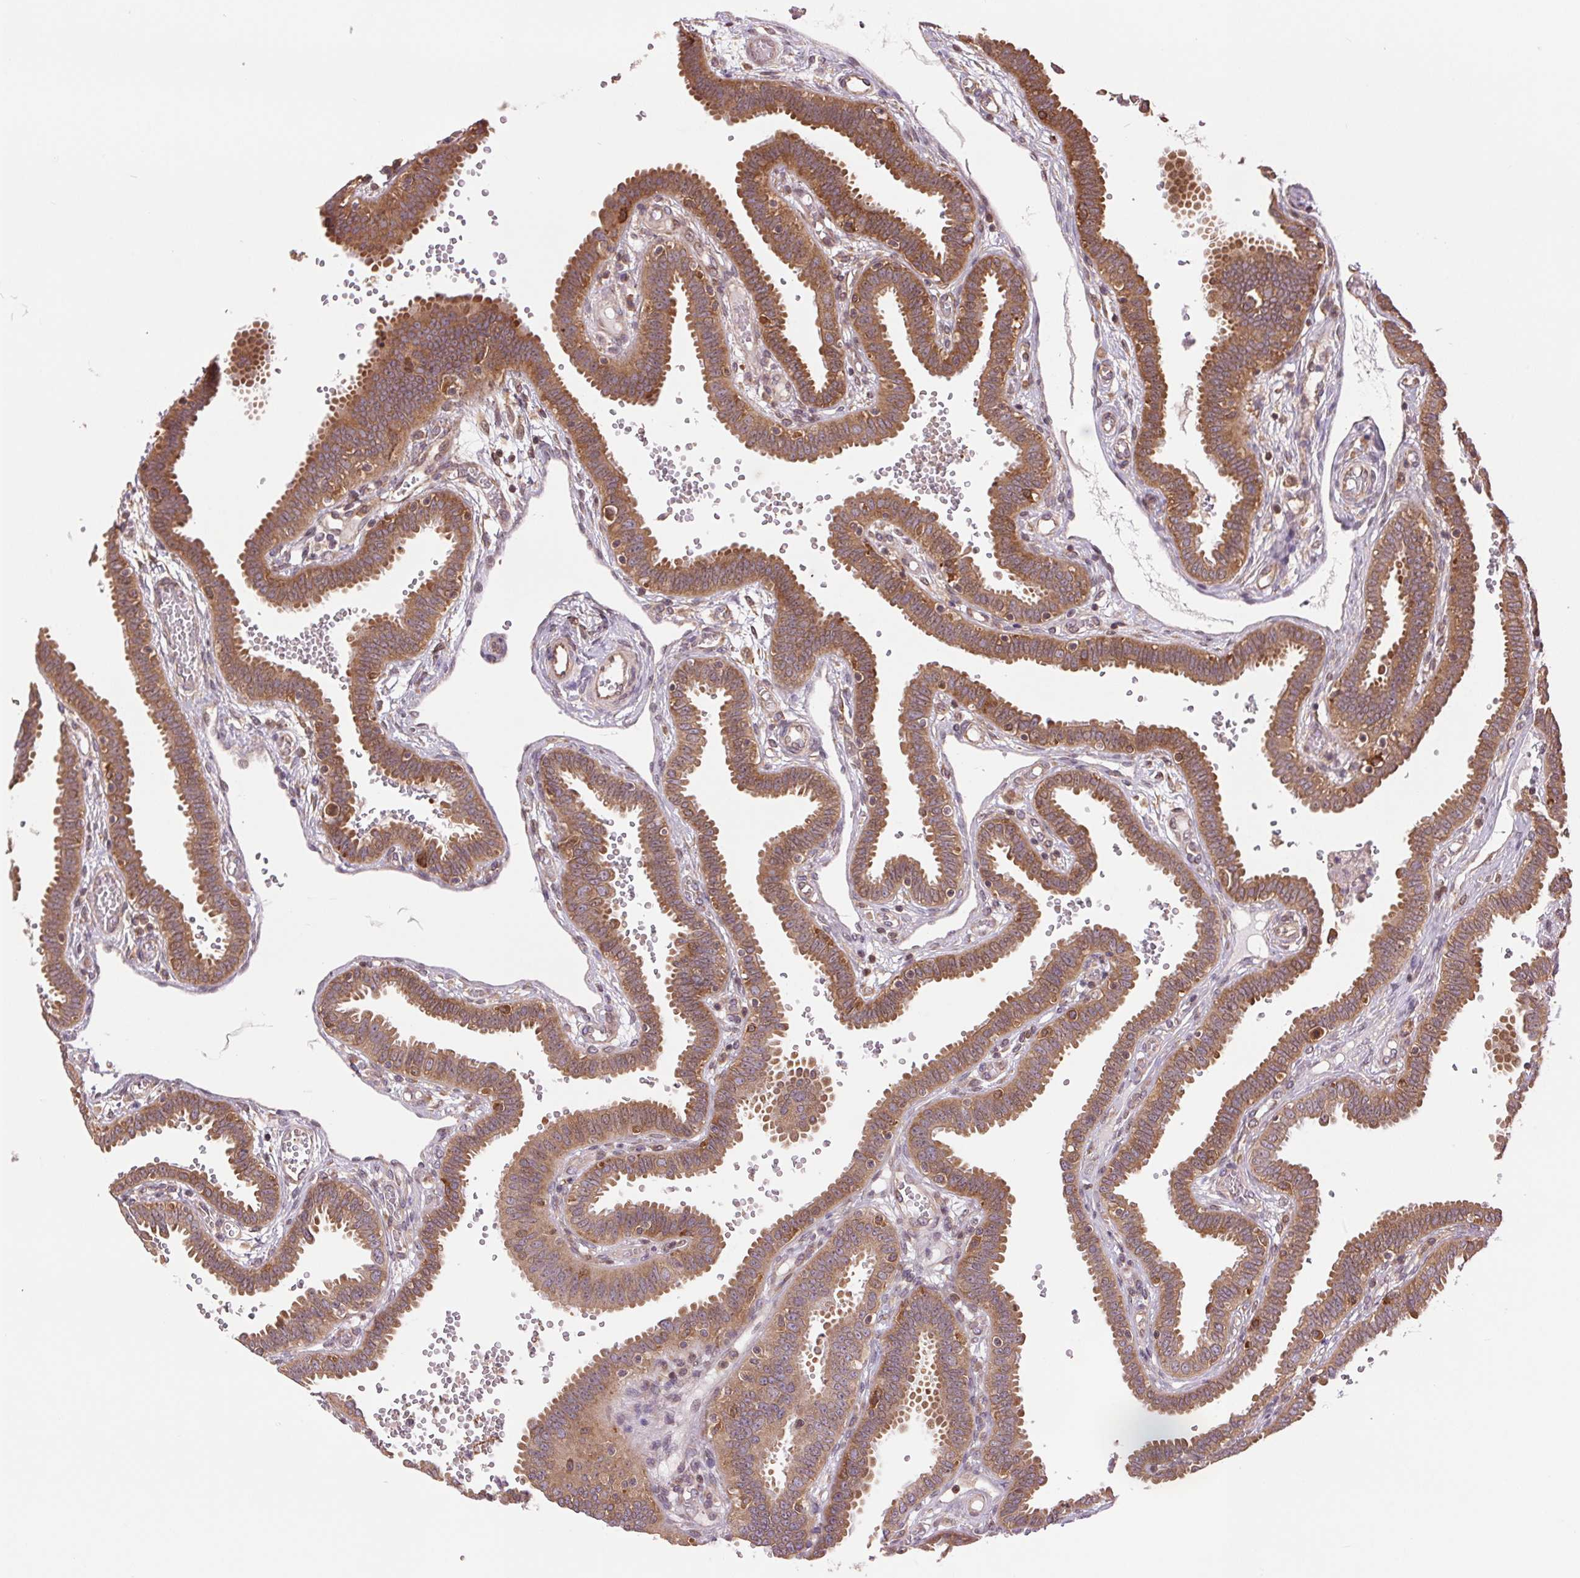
{"staining": {"intensity": "moderate", "quantity": ">75%", "location": "cytoplasmic/membranous"}, "tissue": "fallopian tube", "cell_type": "Glandular cells", "image_type": "normal", "snomed": [{"axis": "morphology", "description": "Normal tissue, NOS"}, {"axis": "topography", "description": "Fallopian tube"}], "caption": "Moderate cytoplasmic/membranous staining for a protein is appreciated in about >75% of glandular cells of normal fallopian tube using immunohistochemistry.", "gene": "BTF3L4", "patient": {"sex": "female", "age": 37}}